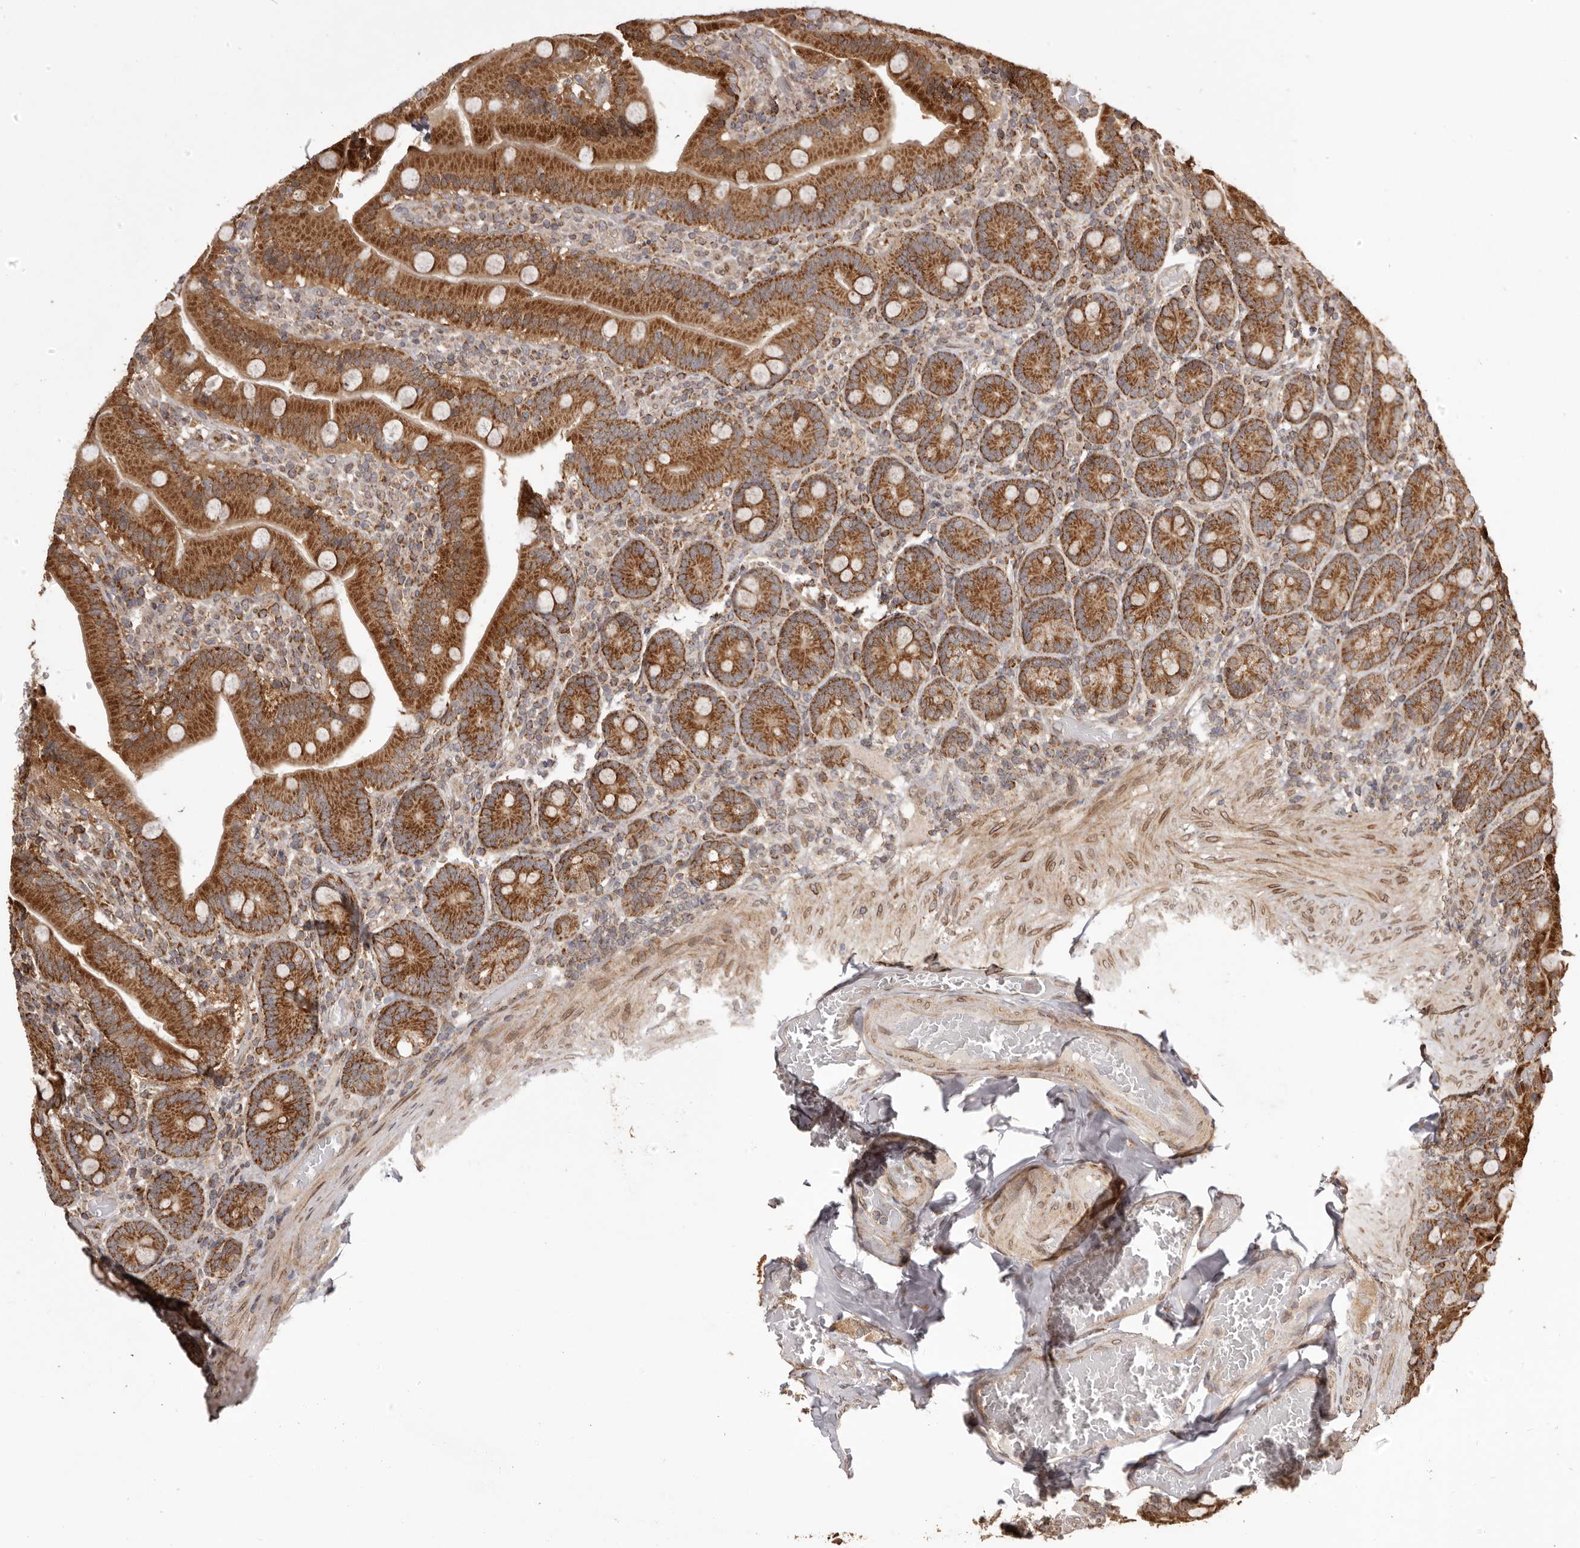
{"staining": {"intensity": "strong", "quantity": ">75%", "location": "cytoplasmic/membranous"}, "tissue": "duodenum", "cell_type": "Glandular cells", "image_type": "normal", "snomed": [{"axis": "morphology", "description": "Normal tissue, NOS"}, {"axis": "topography", "description": "Duodenum"}], "caption": "This image exhibits unremarkable duodenum stained with immunohistochemistry (IHC) to label a protein in brown. The cytoplasmic/membranous of glandular cells show strong positivity for the protein. Nuclei are counter-stained blue.", "gene": "CHRM2", "patient": {"sex": "female", "age": 62}}